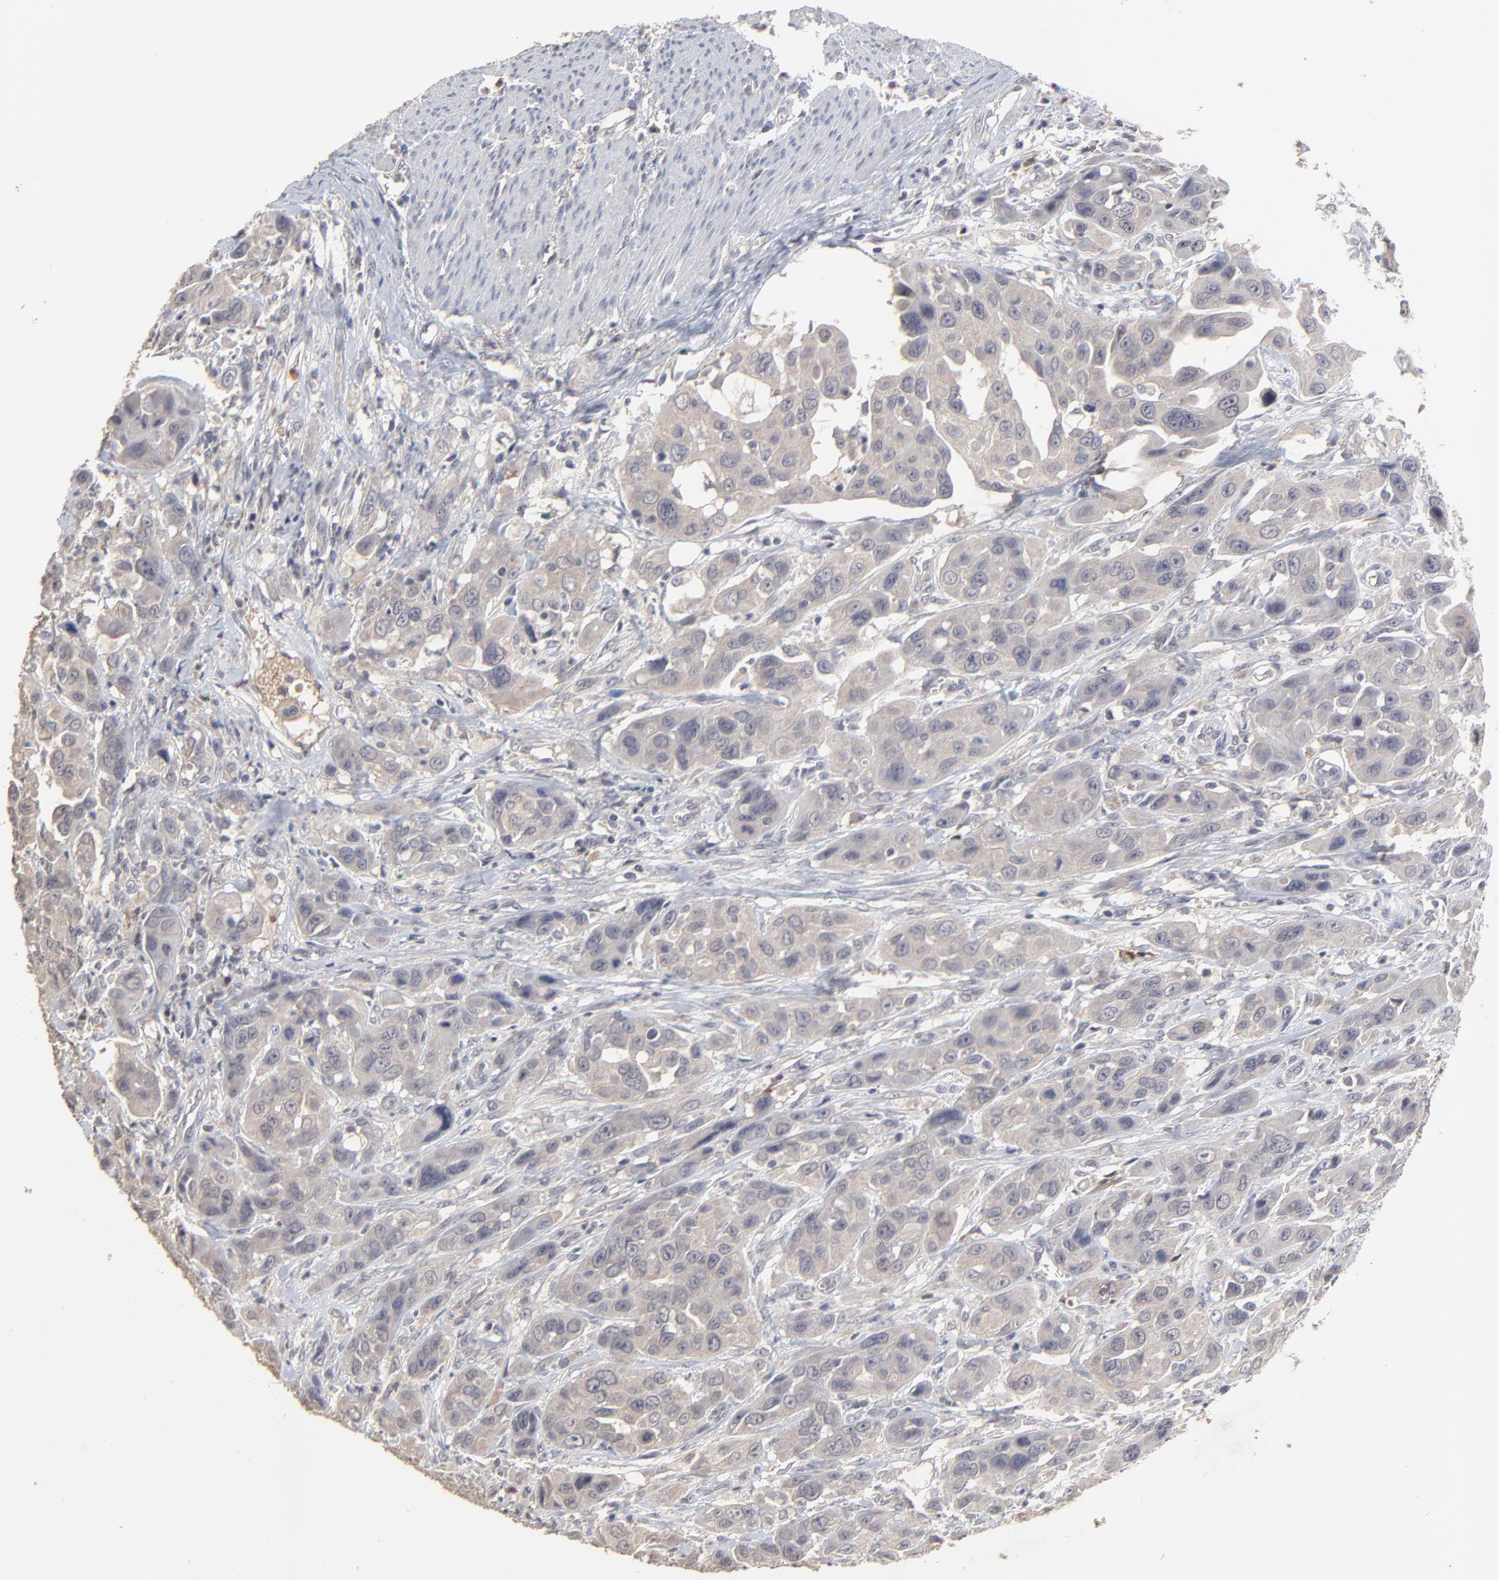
{"staining": {"intensity": "weak", "quantity": ">75%", "location": "nuclear"}, "tissue": "urothelial cancer", "cell_type": "Tumor cells", "image_type": "cancer", "snomed": [{"axis": "morphology", "description": "Urothelial carcinoma, High grade"}, {"axis": "topography", "description": "Urinary bladder"}], "caption": "Urothelial carcinoma (high-grade) stained for a protein (brown) shows weak nuclear positive staining in approximately >75% of tumor cells.", "gene": "VPREB3", "patient": {"sex": "male", "age": 73}}